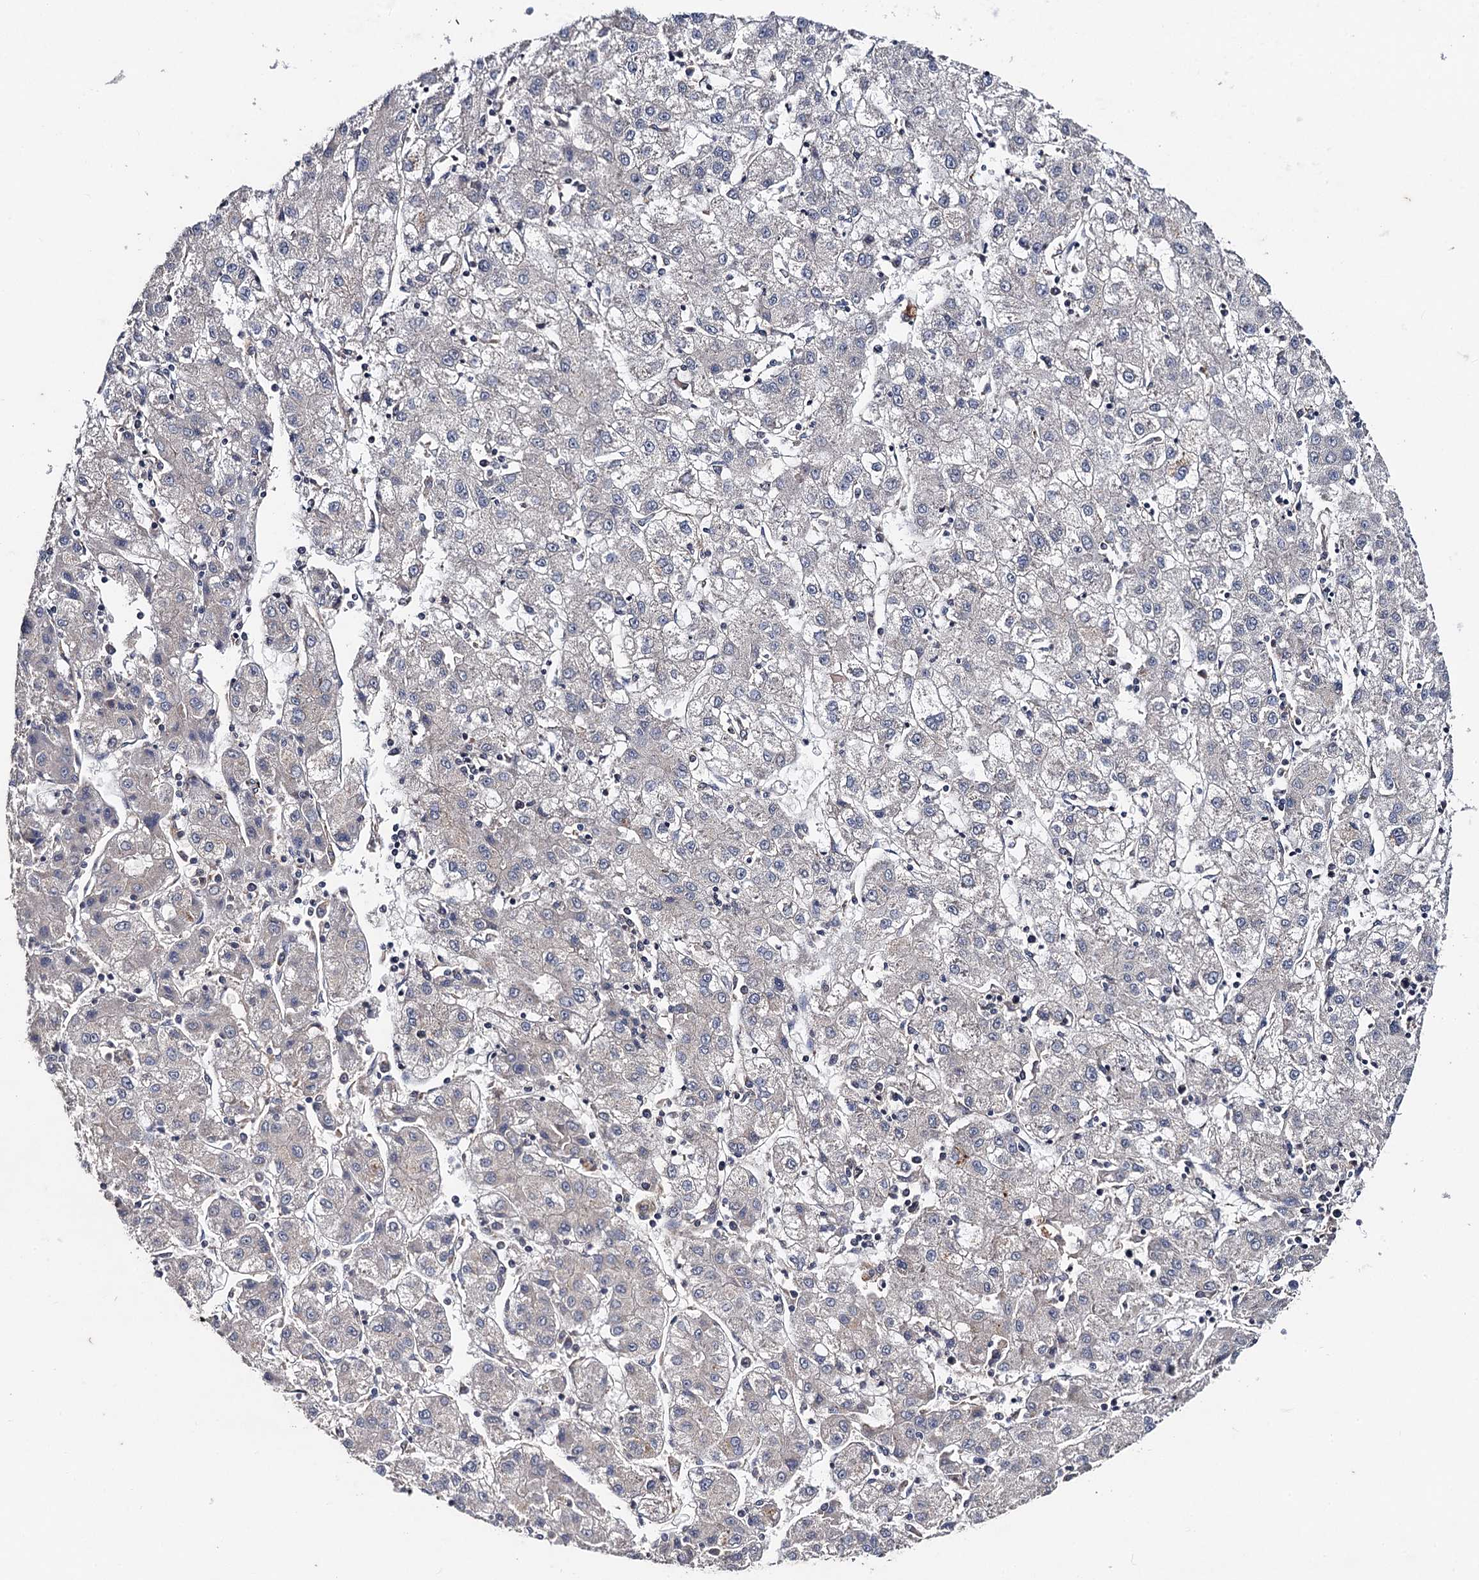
{"staining": {"intensity": "negative", "quantity": "none", "location": "none"}, "tissue": "liver cancer", "cell_type": "Tumor cells", "image_type": "cancer", "snomed": [{"axis": "morphology", "description": "Carcinoma, Hepatocellular, NOS"}, {"axis": "topography", "description": "Liver"}], "caption": "Photomicrograph shows no significant protein expression in tumor cells of hepatocellular carcinoma (liver). Nuclei are stained in blue.", "gene": "PPTC7", "patient": {"sex": "male", "age": 72}}